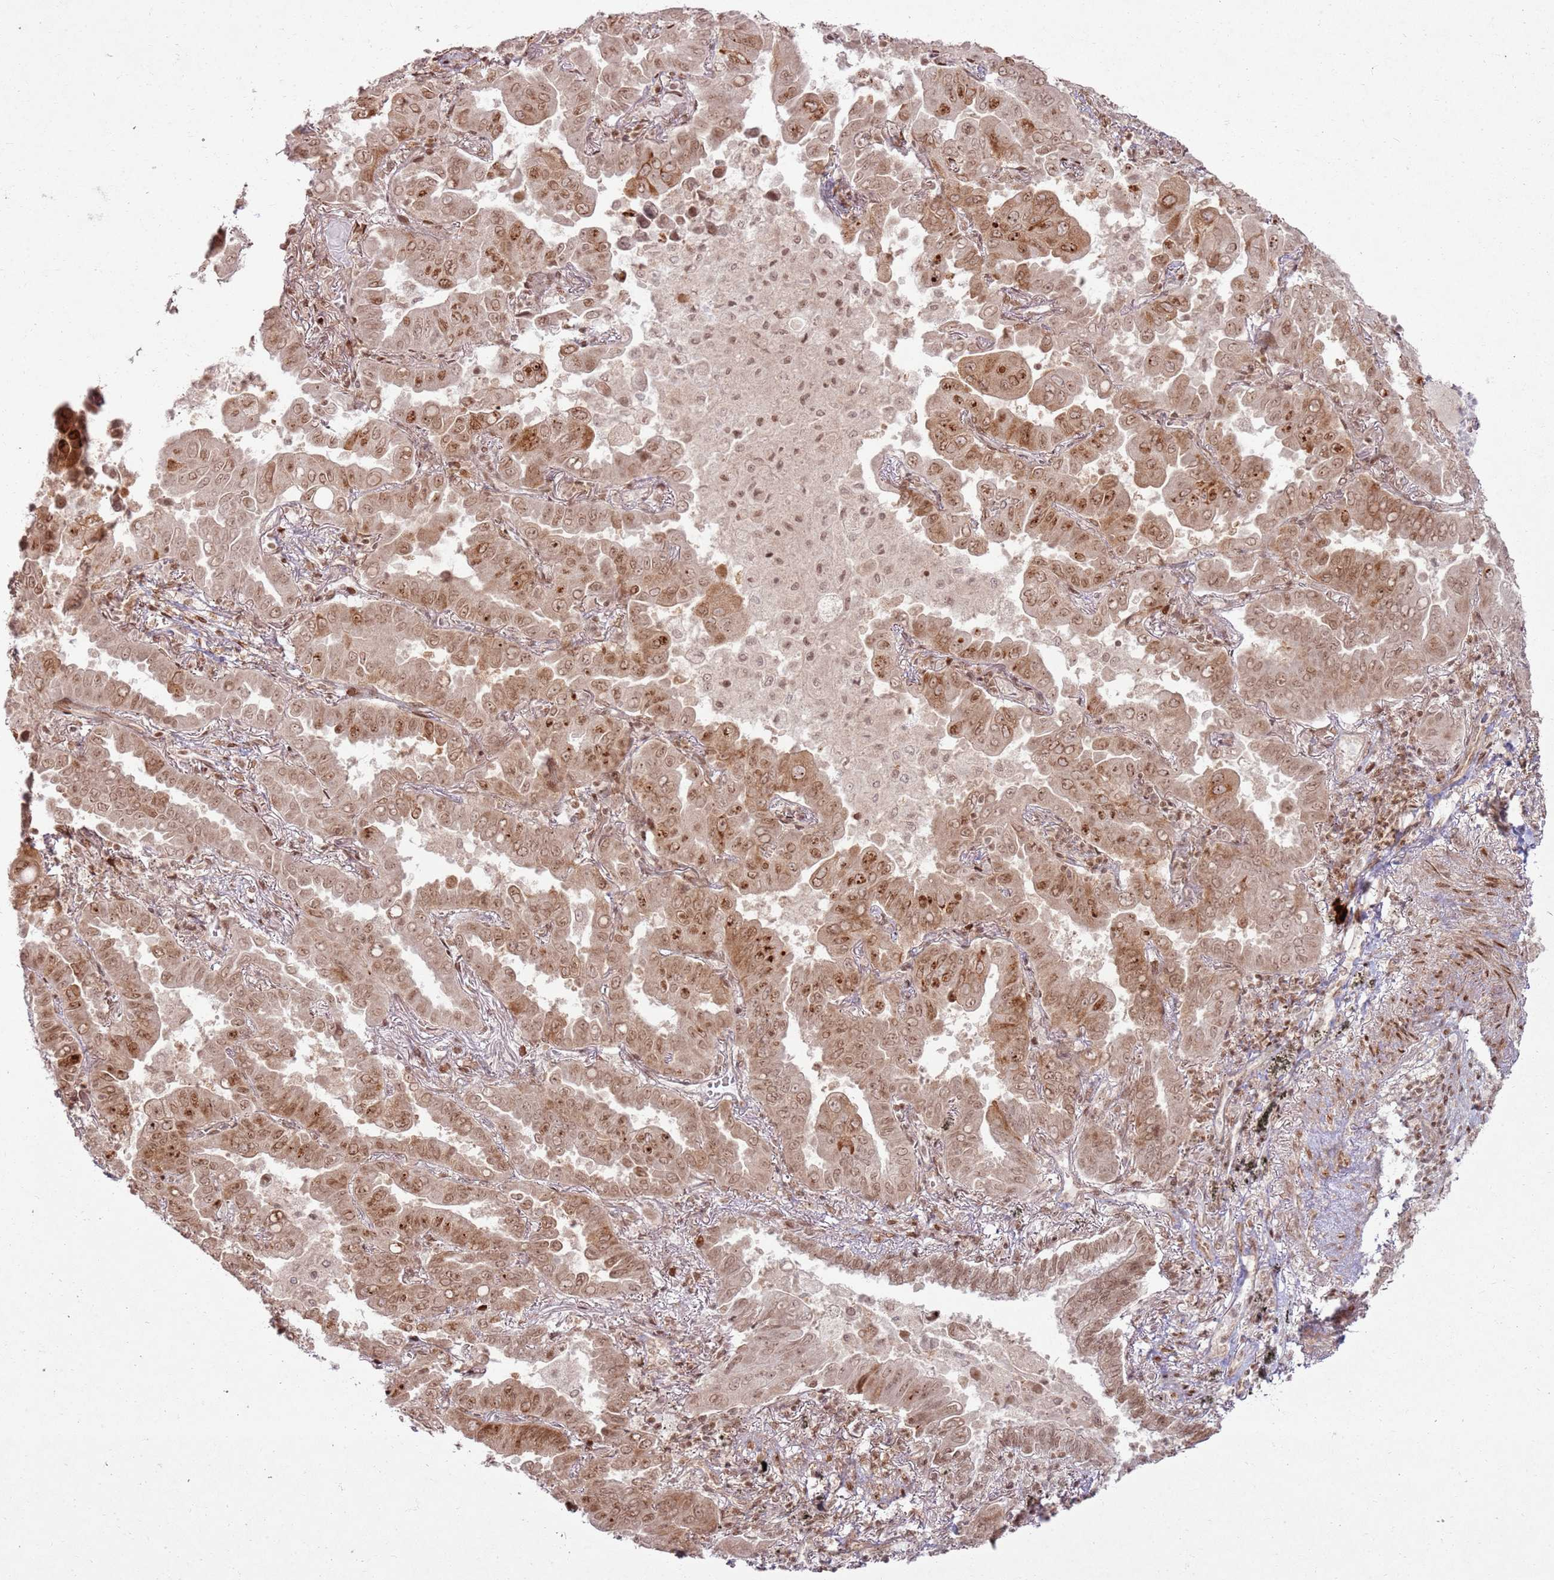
{"staining": {"intensity": "moderate", "quantity": ">75%", "location": "cytoplasmic/membranous,nuclear"}, "tissue": "lung cancer", "cell_type": "Tumor cells", "image_type": "cancer", "snomed": [{"axis": "morphology", "description": "Adenocarcinoma, NOS"}, {"axis": "topography", "description": "Lung"}], "caption": "Human lung cancer stained with a brown dye displays moderate cytoplasmic/membranous and nuclear positive positivity in about >75% of tumor cells.", "gene": "KLHL36", "patient": {"sex": "male", "age": 64}}